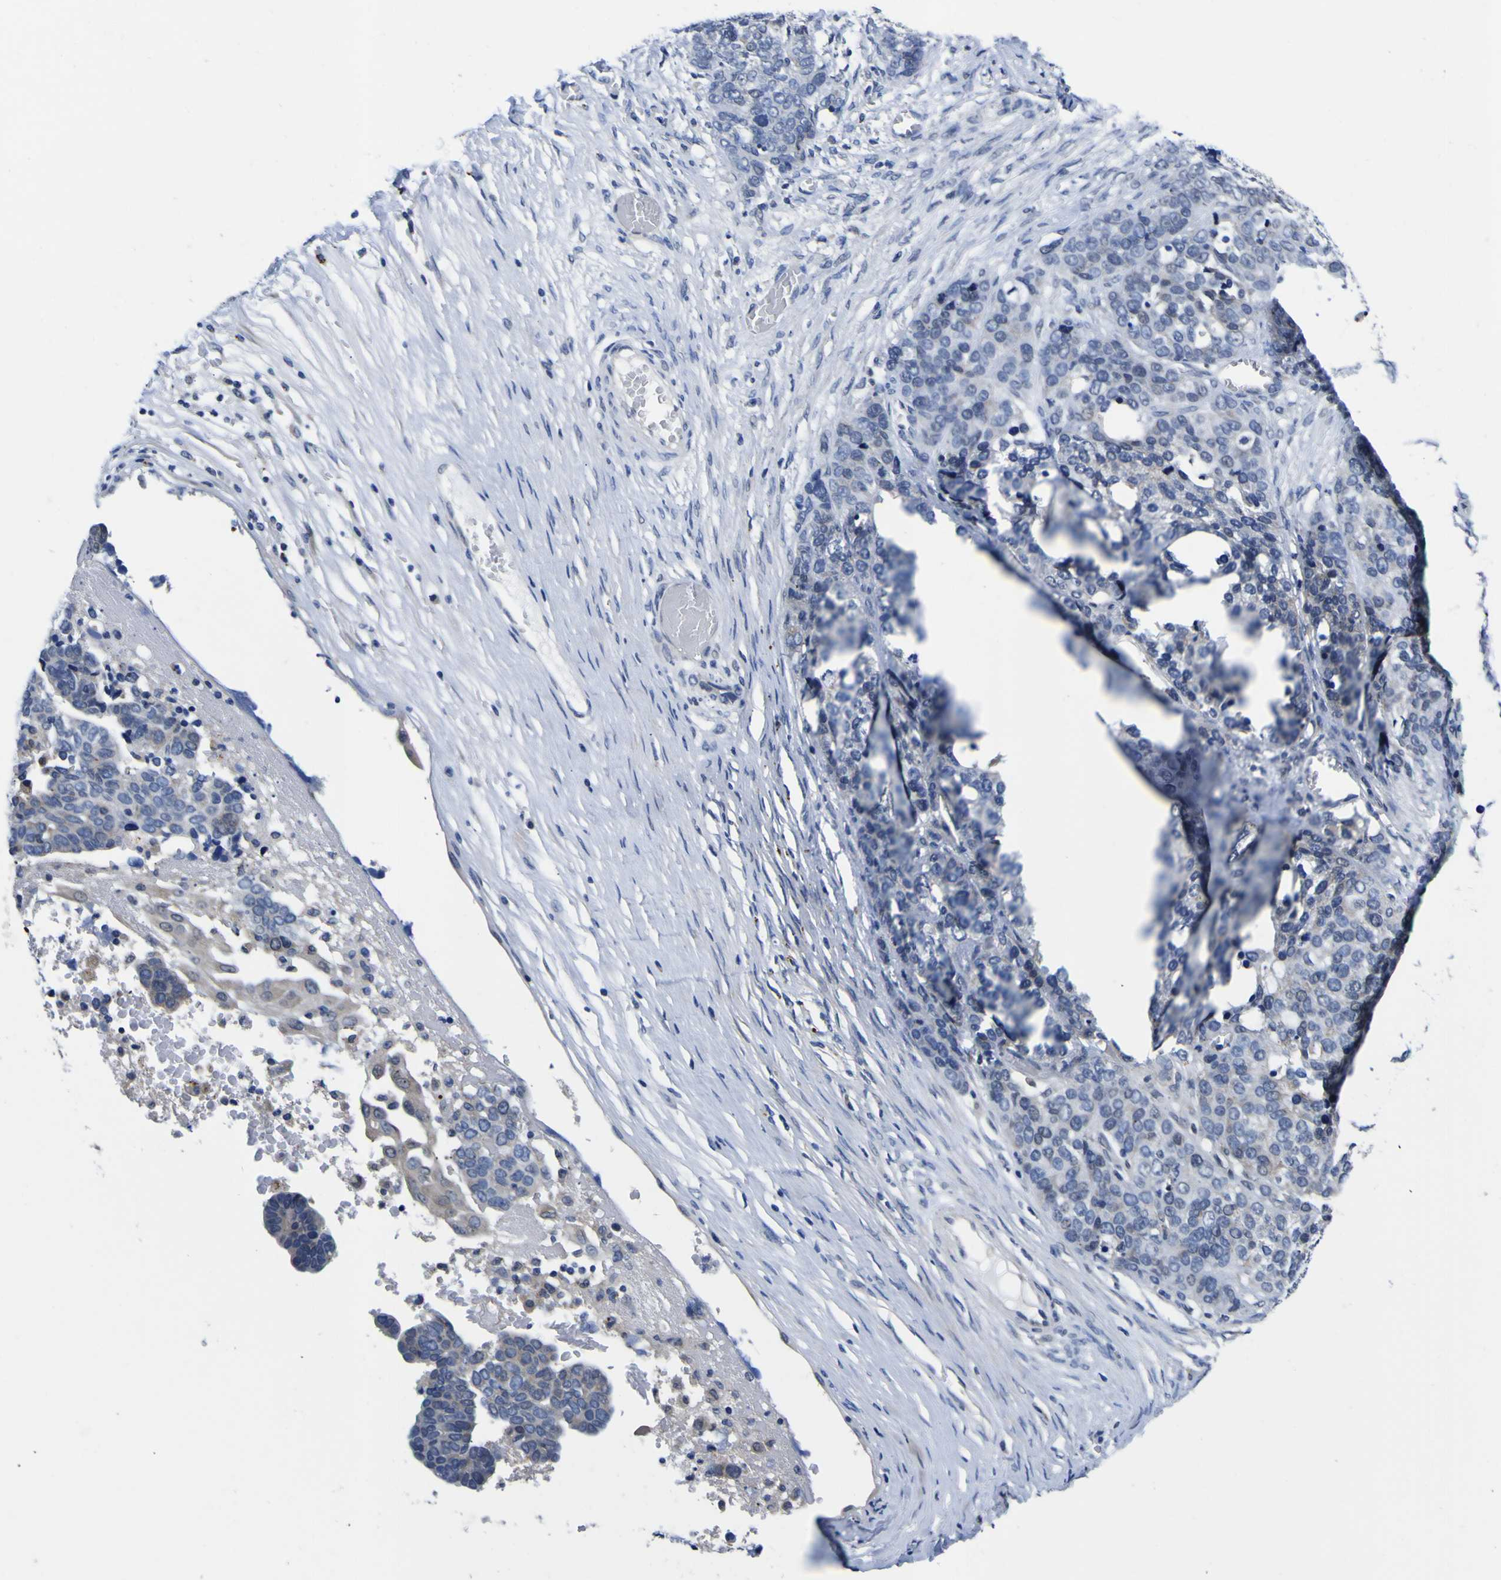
{"staining": {"intensity": "negative", "quantity": "none", "location": "none"}, "tissue": "ovarian cancer", "cell_type": "Tumor cells", "image_type": "cancer", "snomed": [{"axis": "morphology", "description": "Cystadenocarcinoma, serous, NOS"}, {"axis": "topography", "description": "Ovary"}], "caption": "Tumor cells are negative for protein expression in human ovarian serous cystadenocarcinoma.", "gene": "IGFLR1", "patient": {"sex": "female", "age": 44}}